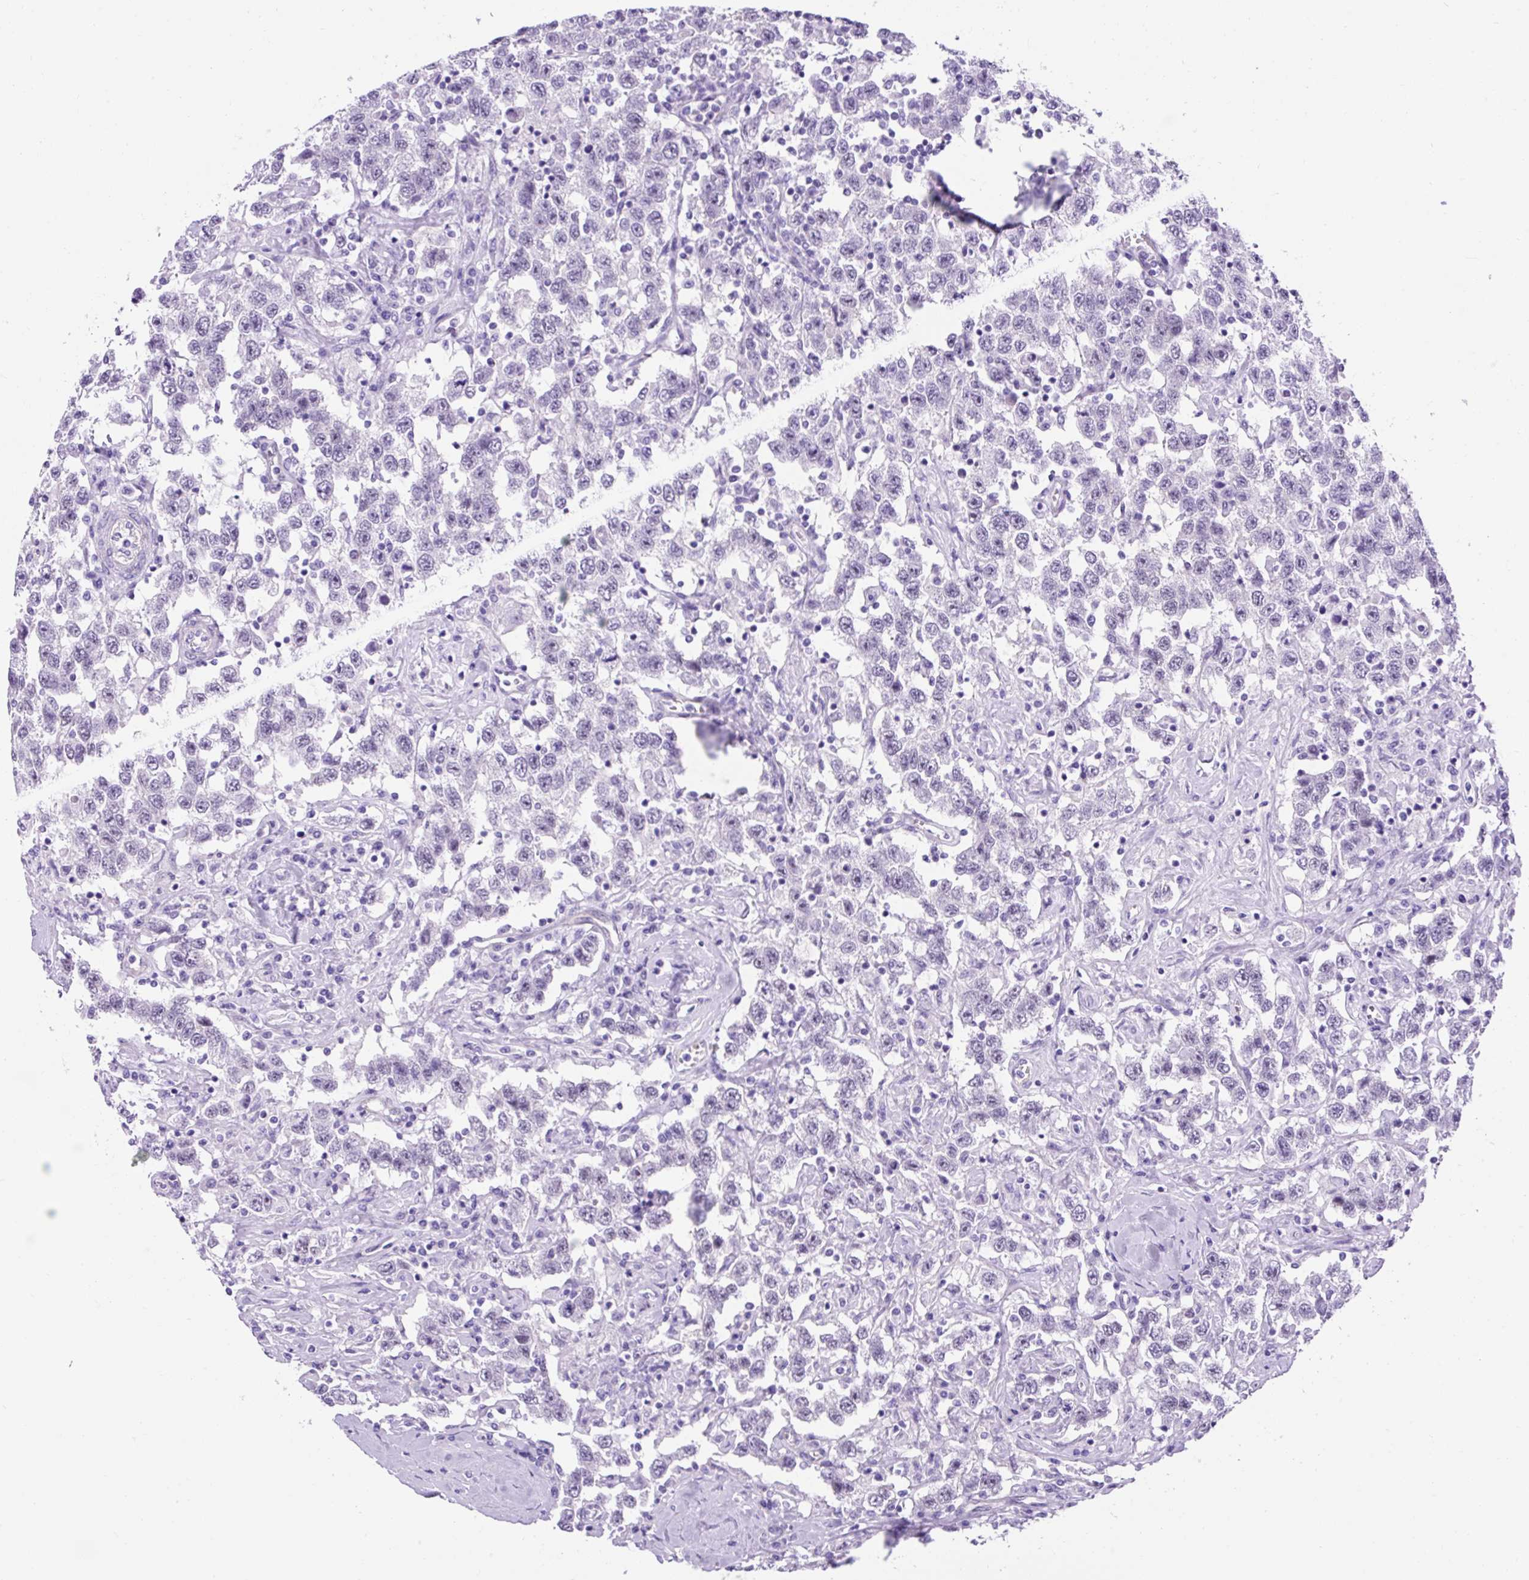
{"staining": {"intensity": "negative", "quantity": "none", "location": "none"}, "tissue": "testis cancer", "cell_type": "Tumor cells", "image_type": "cancer", "snomed": [{"axis": "morphology", "description": "Seminoma, NOS"}, {"axis": "topography", "description": "Testis"}], "caption": "This is an immunohistochemistry (IHC) photomicrograph of human testis seminoma. There is no expression in tumor cells.", "gene": "KRT12", "patient": {"sex": "male", "age": 41}}